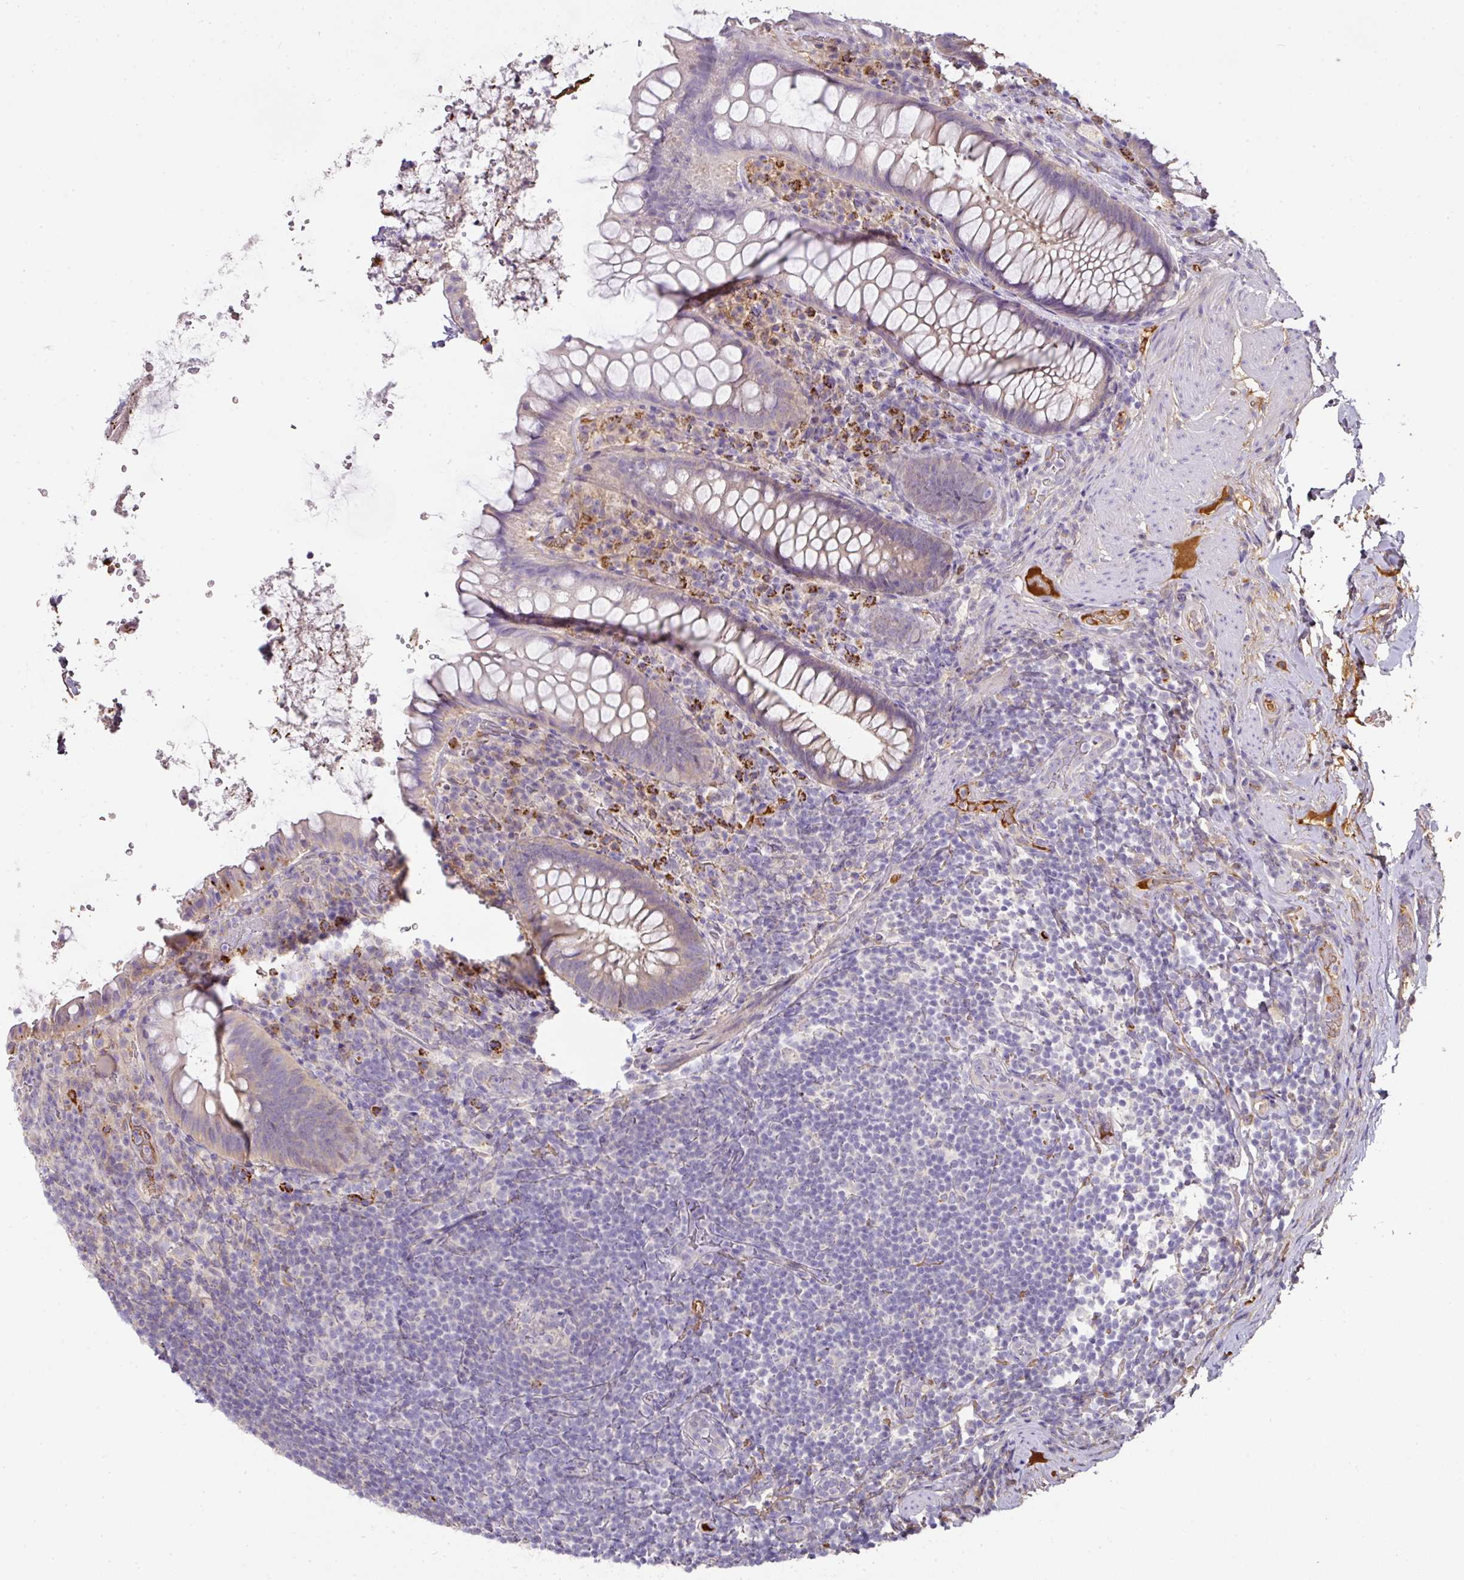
{"staining": {"intensity": "negative", "quantity": "none", "location": "none"}, "tissue": "rectum", "cell_type": "Glandular cells", "image_type": "normal", "snomed": [{"axis": "morphology", "description": "Normal tissue, NOS"}, {"axis": "topography", "description": "Rectum"}], "caption": "IHC image of normal rectum: human rectum stained with DAB (3,3'-diaminobenzidine) exhibits no significant protein expression in glandular cells.", "gene": "CCZ1B", "patient": {"sex": "female", "age": 69}}